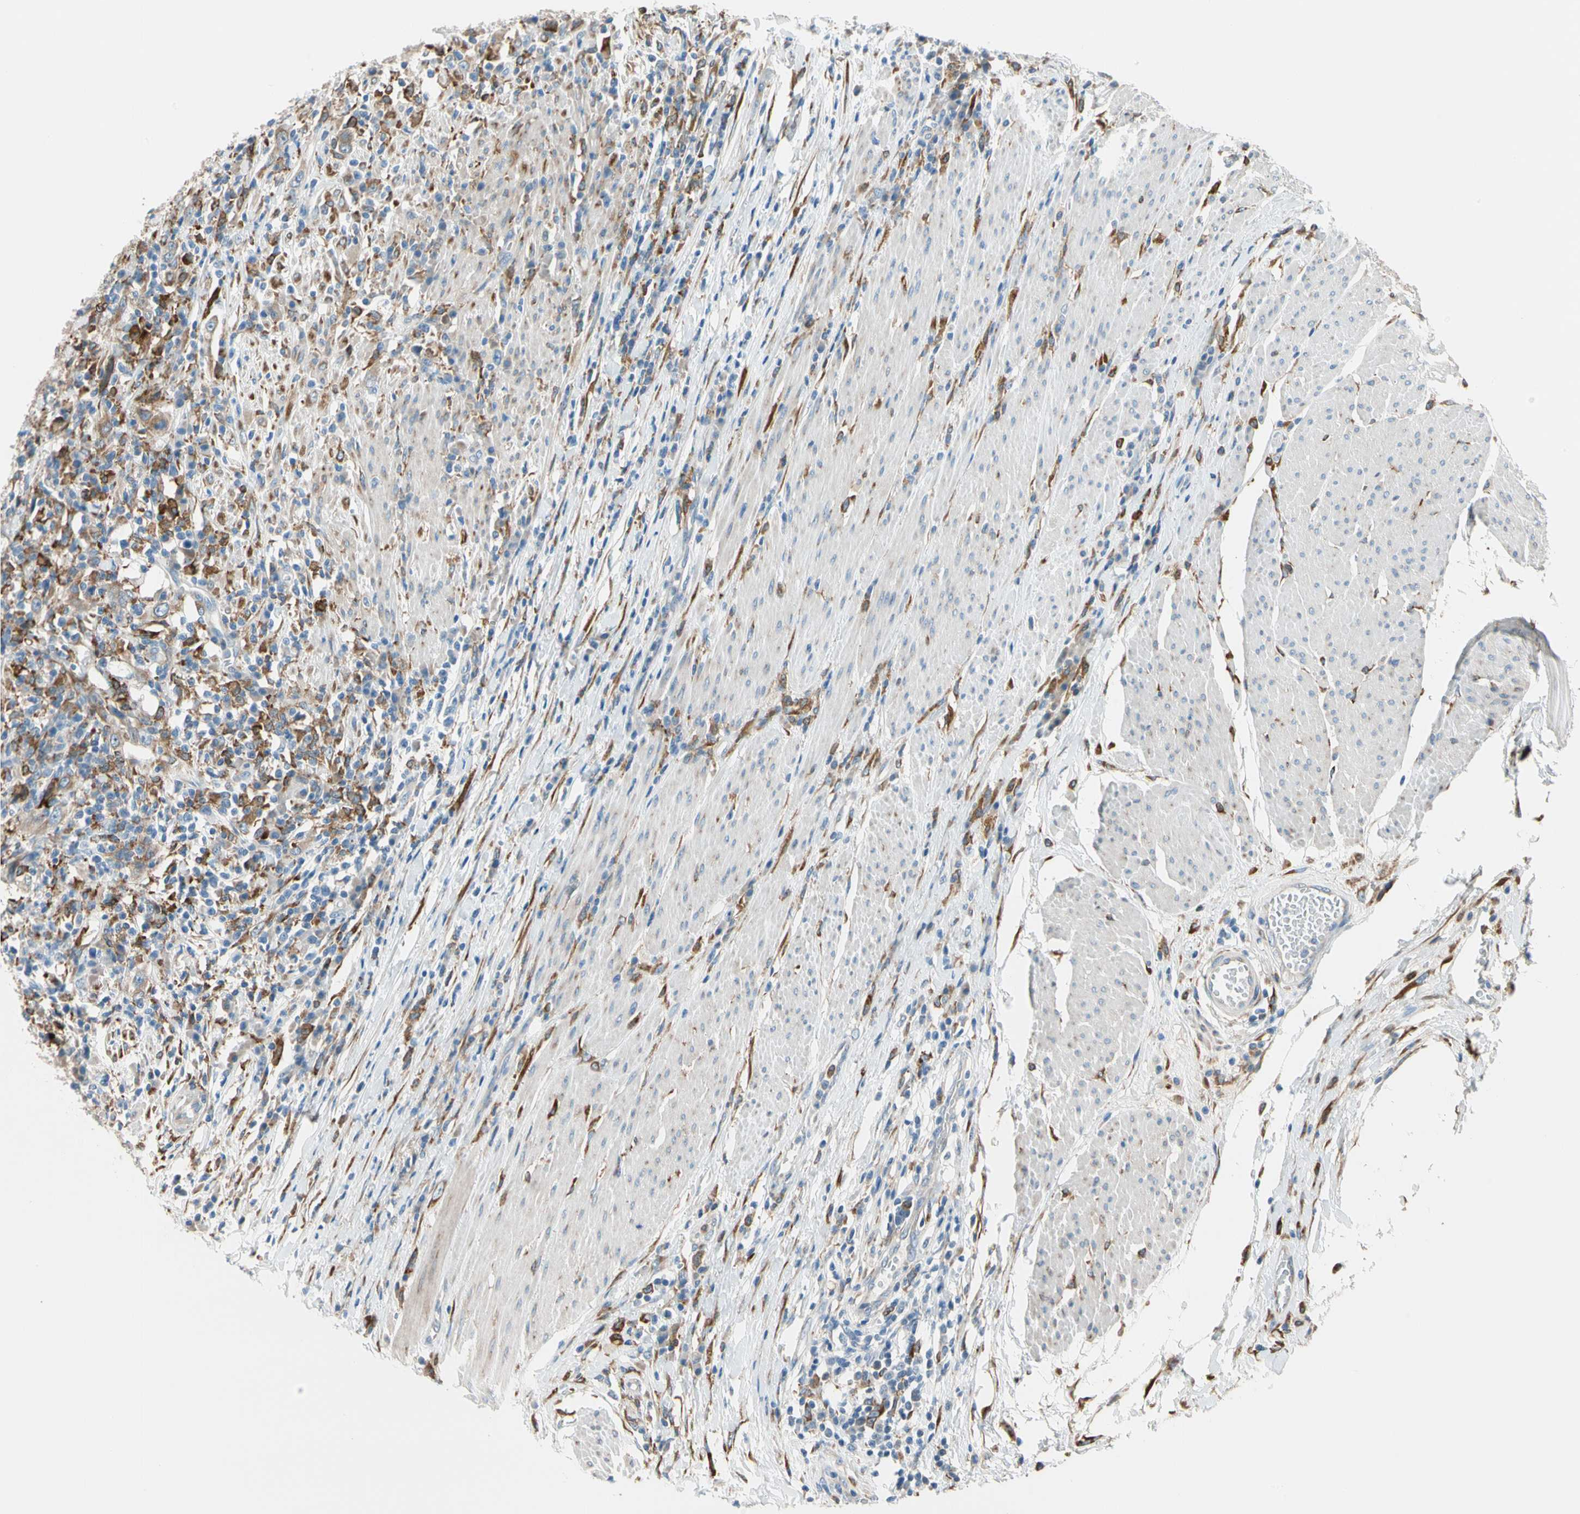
{"staining": {"intensity": "moderate", "quantity": "25%-75%", "location": "cytoplasmic/membranous"}, "tissue": "urothelial cancer", "cell_type": "Tumor cells", "image_type": "cancer", "snomed": [{"axis": "morphology", "description": "Urothelial carcinoma, High grade"}, {"axis": "topography", "description": "Urinary bladder"}], "caption": "Protein staining exhibits moderate cytoplasmic/membranous staining in approximately 25%-75% of tumor cells in urothelial cancer.", "gene": "LRPAP1", "patient": {"sex": "male", "age": 61}}